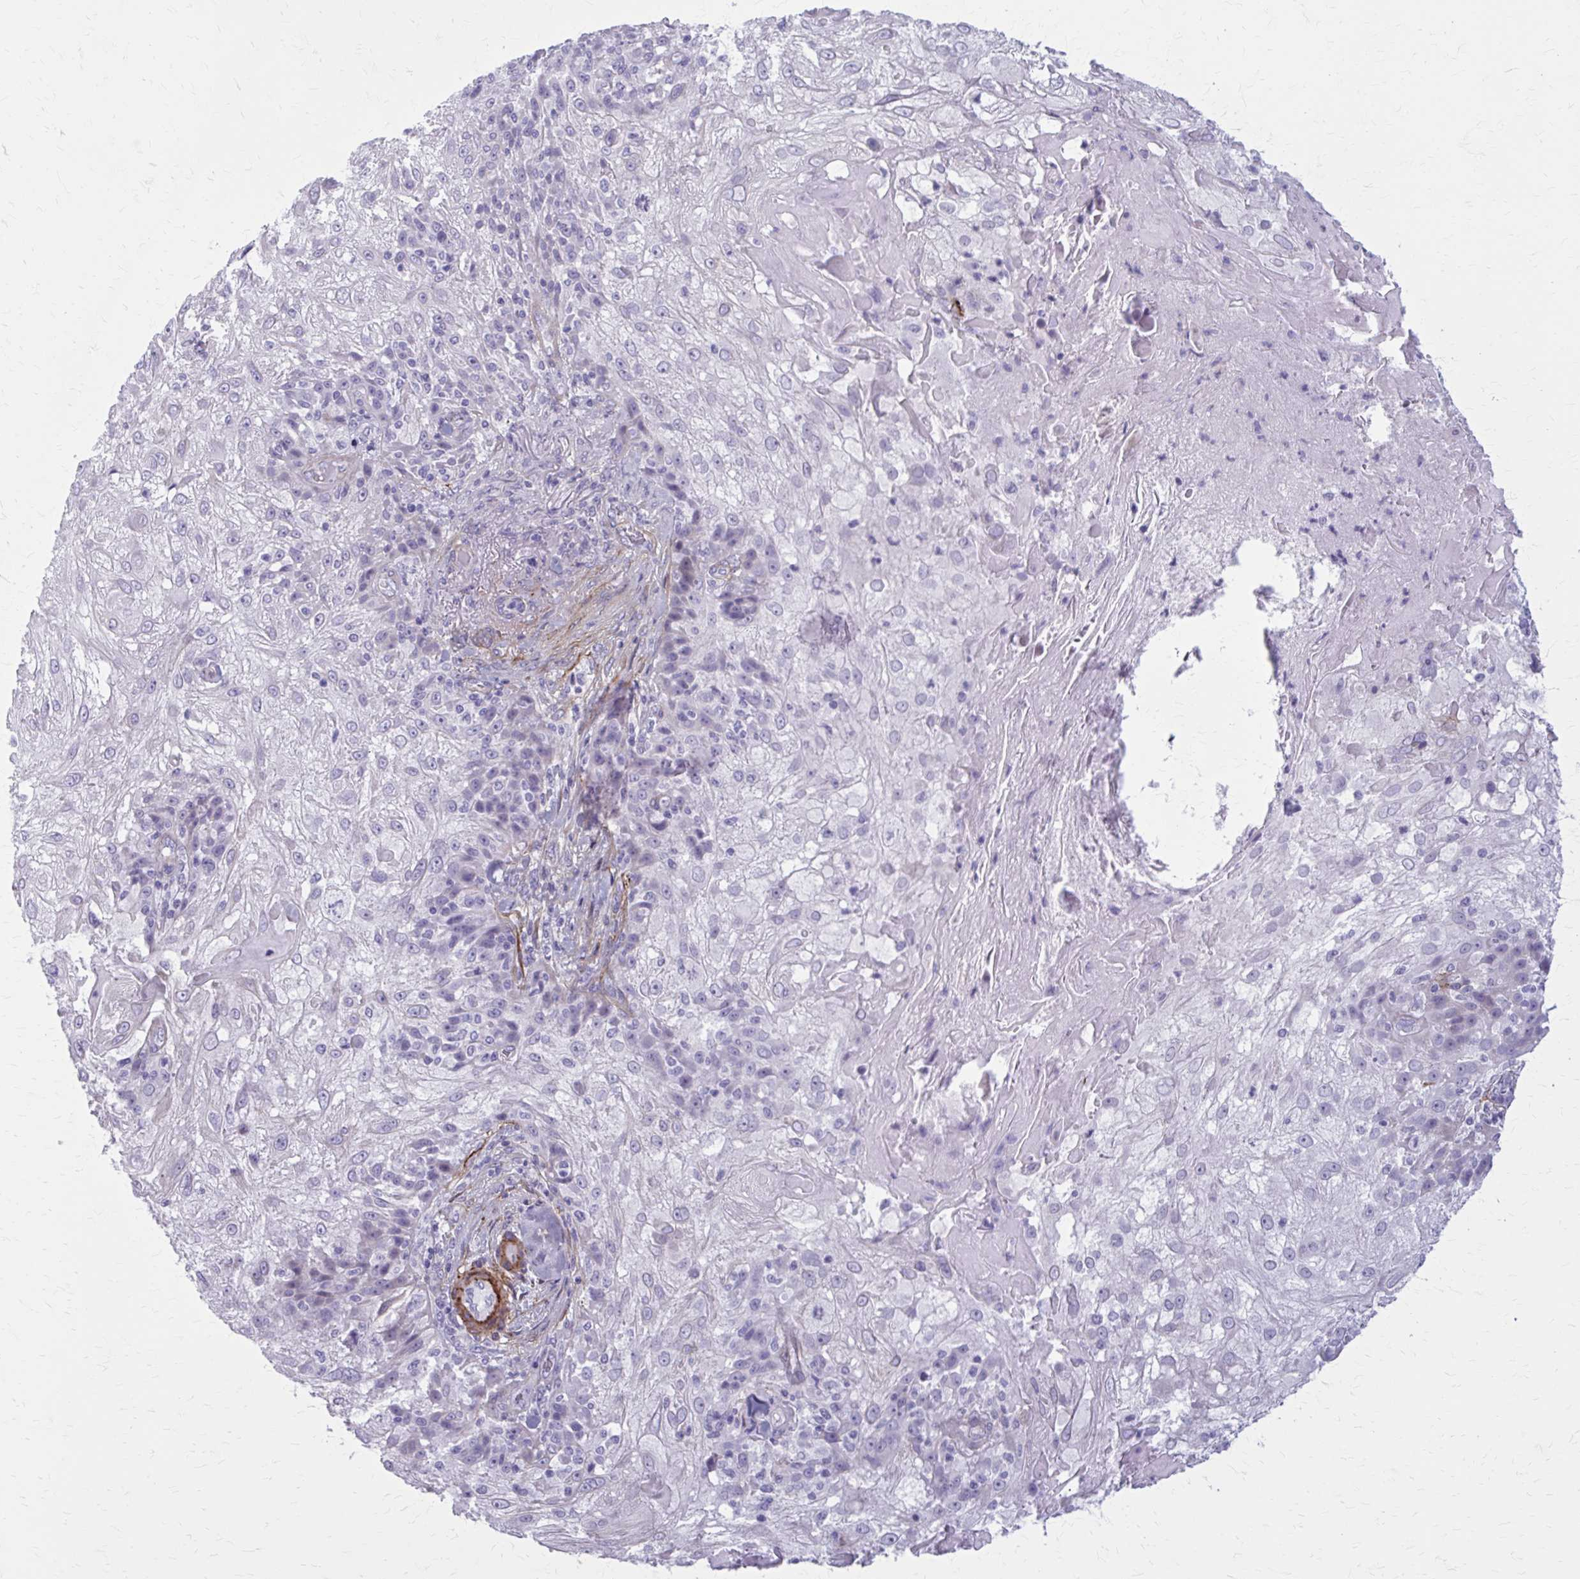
{"staining": {"intensity": "negative", "quantity": "none", "location": "none"}, "tissue": "skin cancer", "cell_type": "Tumor cells", "image_type": "cancer", "snomed": [{"axis": "morphology", "description": "Normal tissue, NOS"}, {"axis": "morphology", "description": "Squamous cell carcinoma, NOS"}, {"axis": "topography", "description": "Skin"}], "caption": "The photomicrograph exhibits no significant expression in tumor cells of squamous cell carcinoma (skin). Nuclei are stained in blue.", "gene": "AKAP12", "patient": {"sex": "female", "age": 83}}